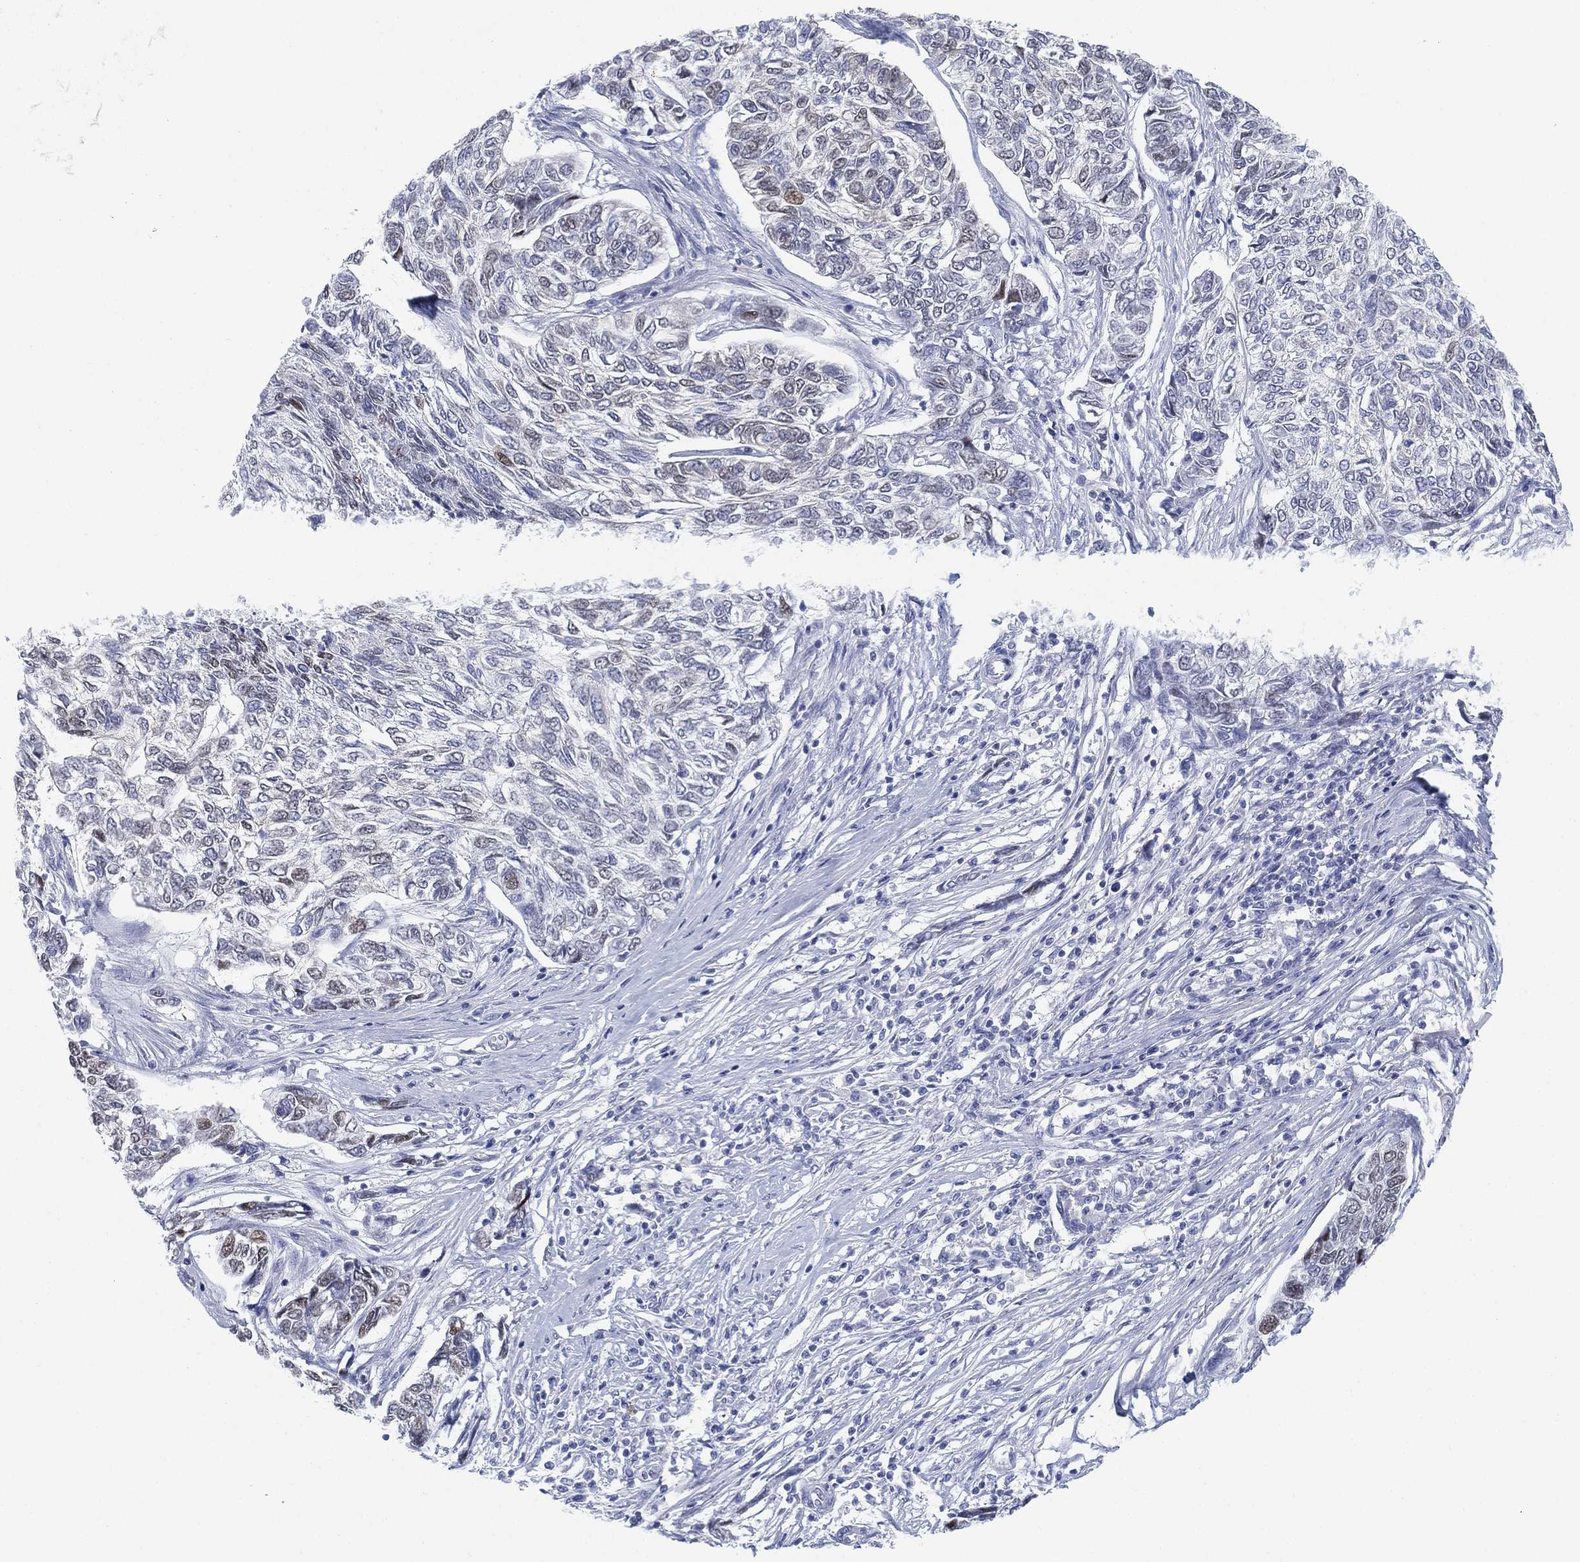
{"staining": {"intensity": "weak", "quantity": "<25%", "location": "nuclear"}, "tissue": "skin cancer", "cell_type": "Tumor cells", "image_type": "cancer", "snomed": [{"axis": "morphology", "description": "Basal cell carcinoma"}, {"axis": "topography", "description": "Skin"}], "caption": "Skin basal cell carcinoma was stained to show a protein in brown. There is no significant expression in tumor cells.", "gene": "GCNA", "patient": {"sex": "female", "age": 65}}